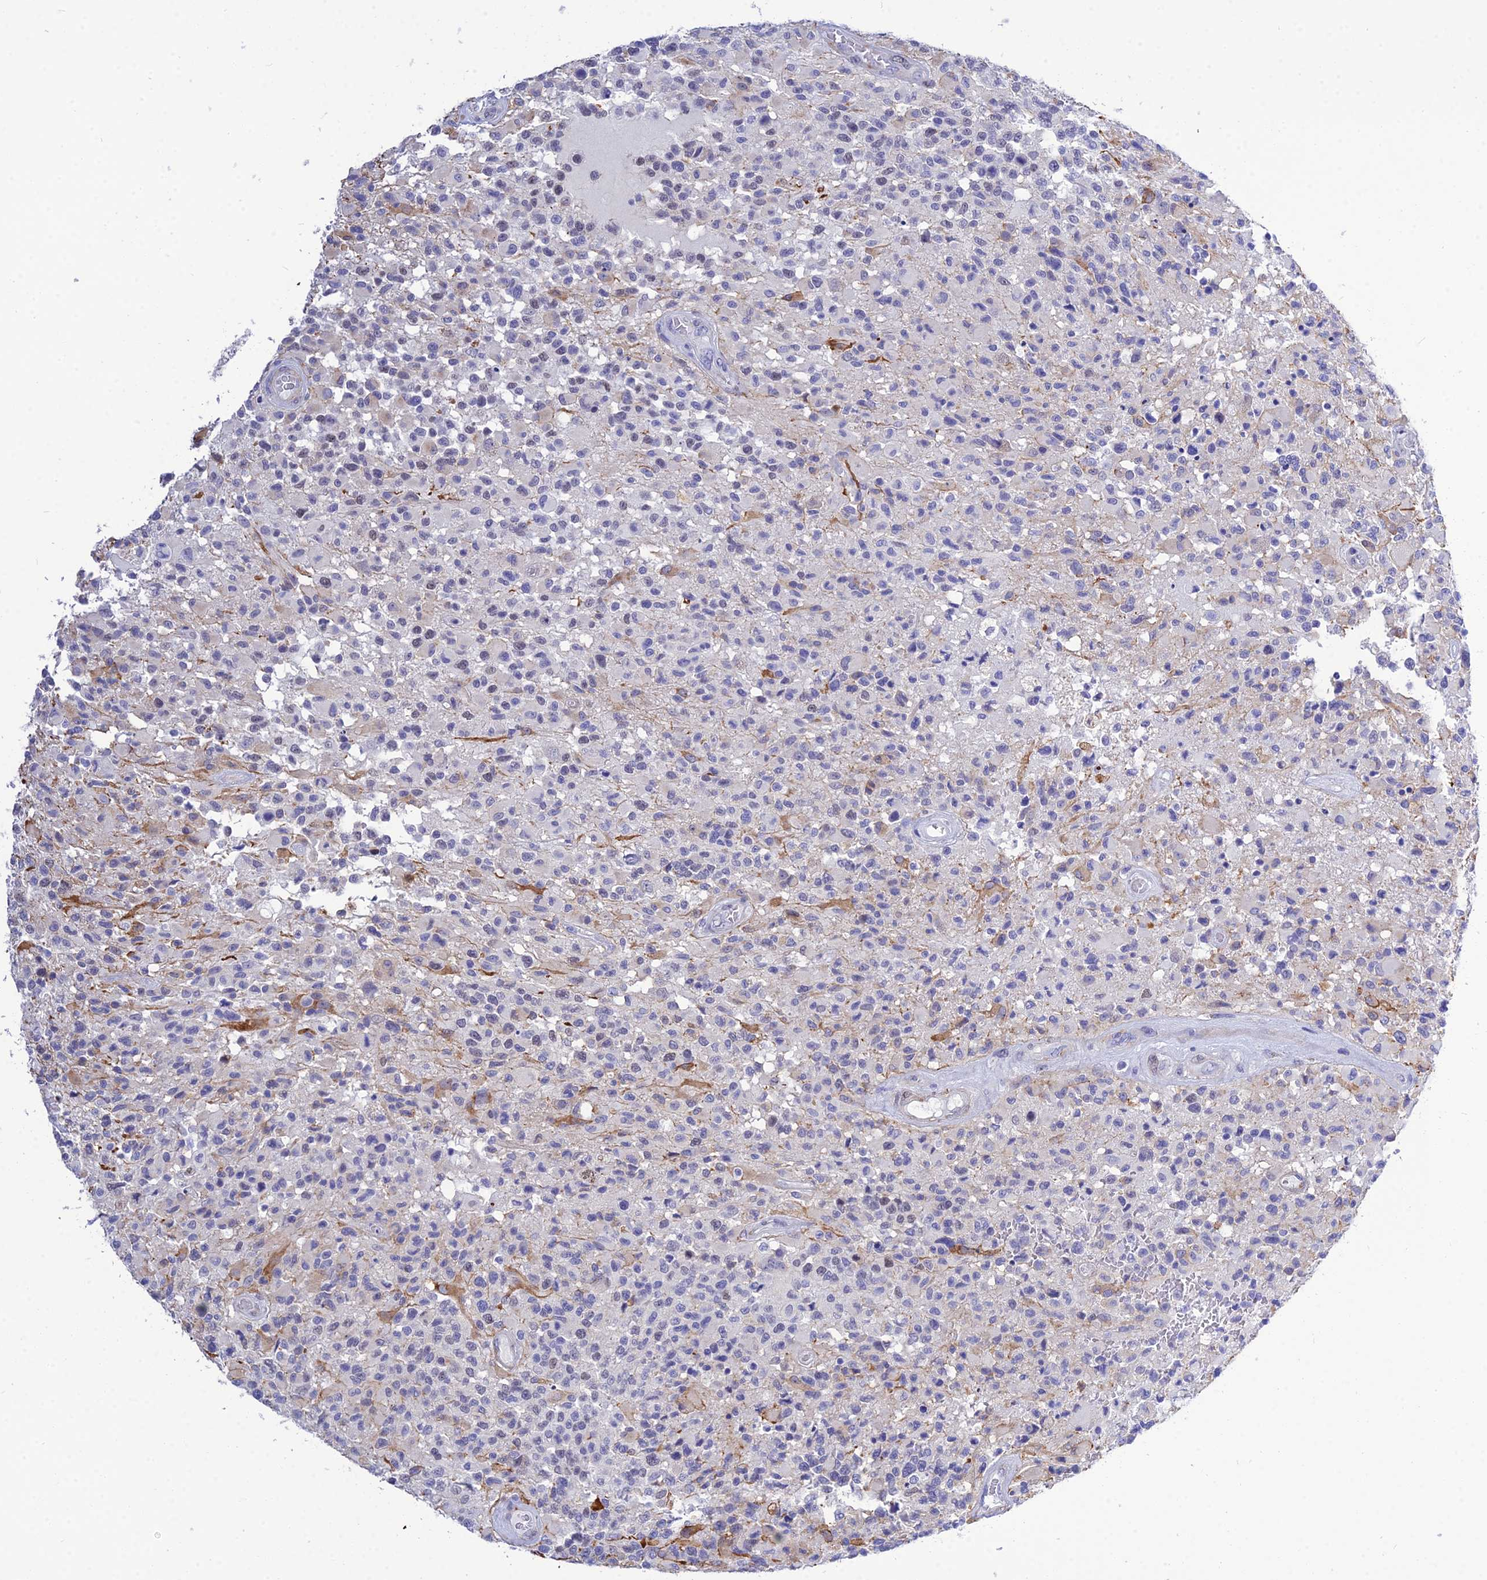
{"staining": {"intensity": "weak", "quantity": "<25%", "location": "nuclear"}, "tissue": "glioma", "cell_type": "Tumor cells", "image_type": "cancer", "snomed": [{"axis": "morphology", "description": "Glioma, malignant, High grade"}, {"axis": "morphology", "description": "Glioblastoma, NOS"}, {"axis": "topography", "description": "Brain"}], "caption": "Tumor cells show no significant protein staining in glioma. Nuclei are stained in blue.", "gene": "DEFB107A", "patient": {"sex": "male", "age": 60}}